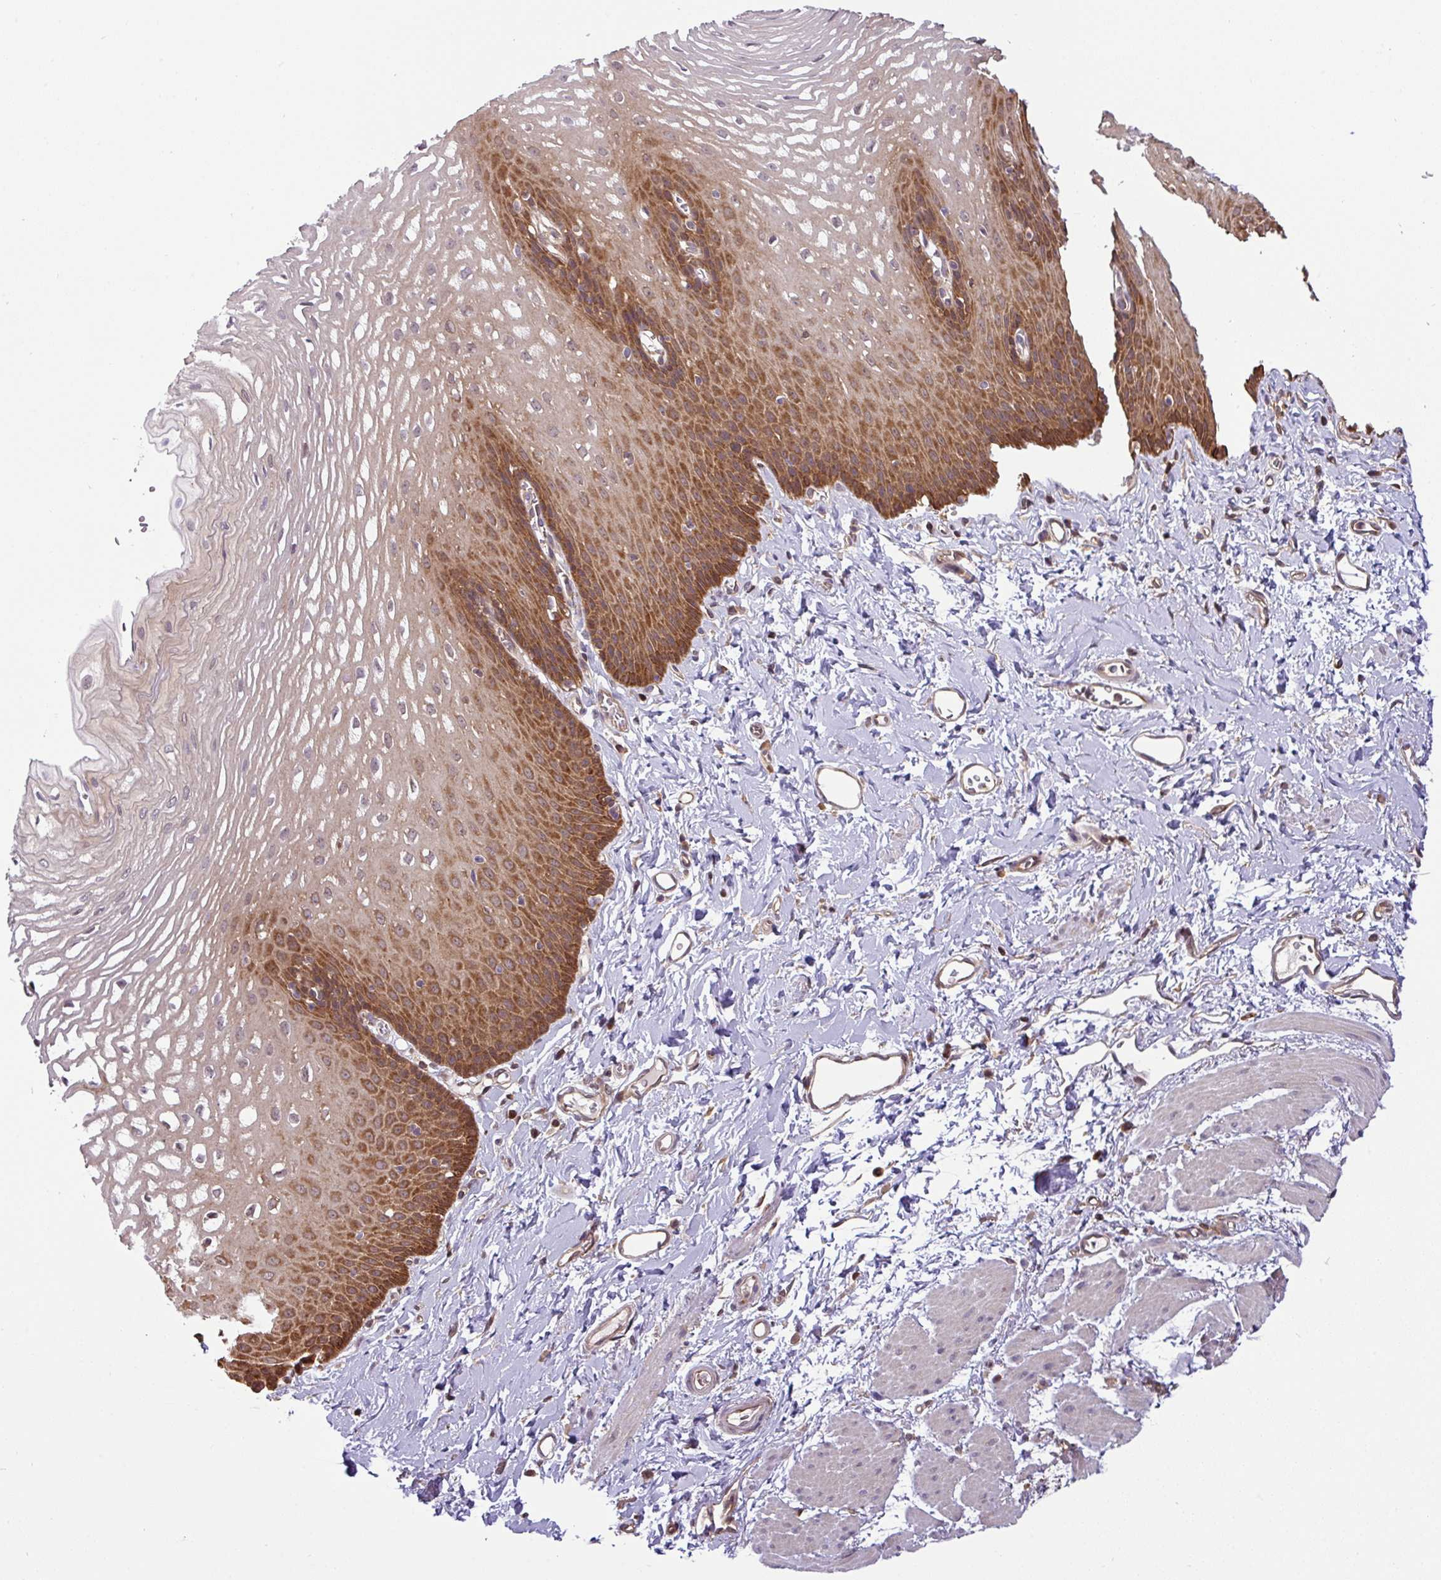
{"staining": {"intensity": "strong", "quantity": "25%-75%", "location": "cytoplasmic/membranous"}, "tissue": "esophagus", "cell_type": "Squamous epithelial cells", "image_type": "normal", "snomed": [{"axis": "morphology", "description": "Normal tissue, NOS"}, {"axis": "topography", "description": "Esophagus"}], "caption": "The micrograph reveals immunohistochemical staining of unremarkable esophagus. There is strong cytoplasmic/membranous expression is identified in about 25%-75% of squamous epithelial cells.", "gene": "SHB", "patient": {"sex": "male", "age": 70}}